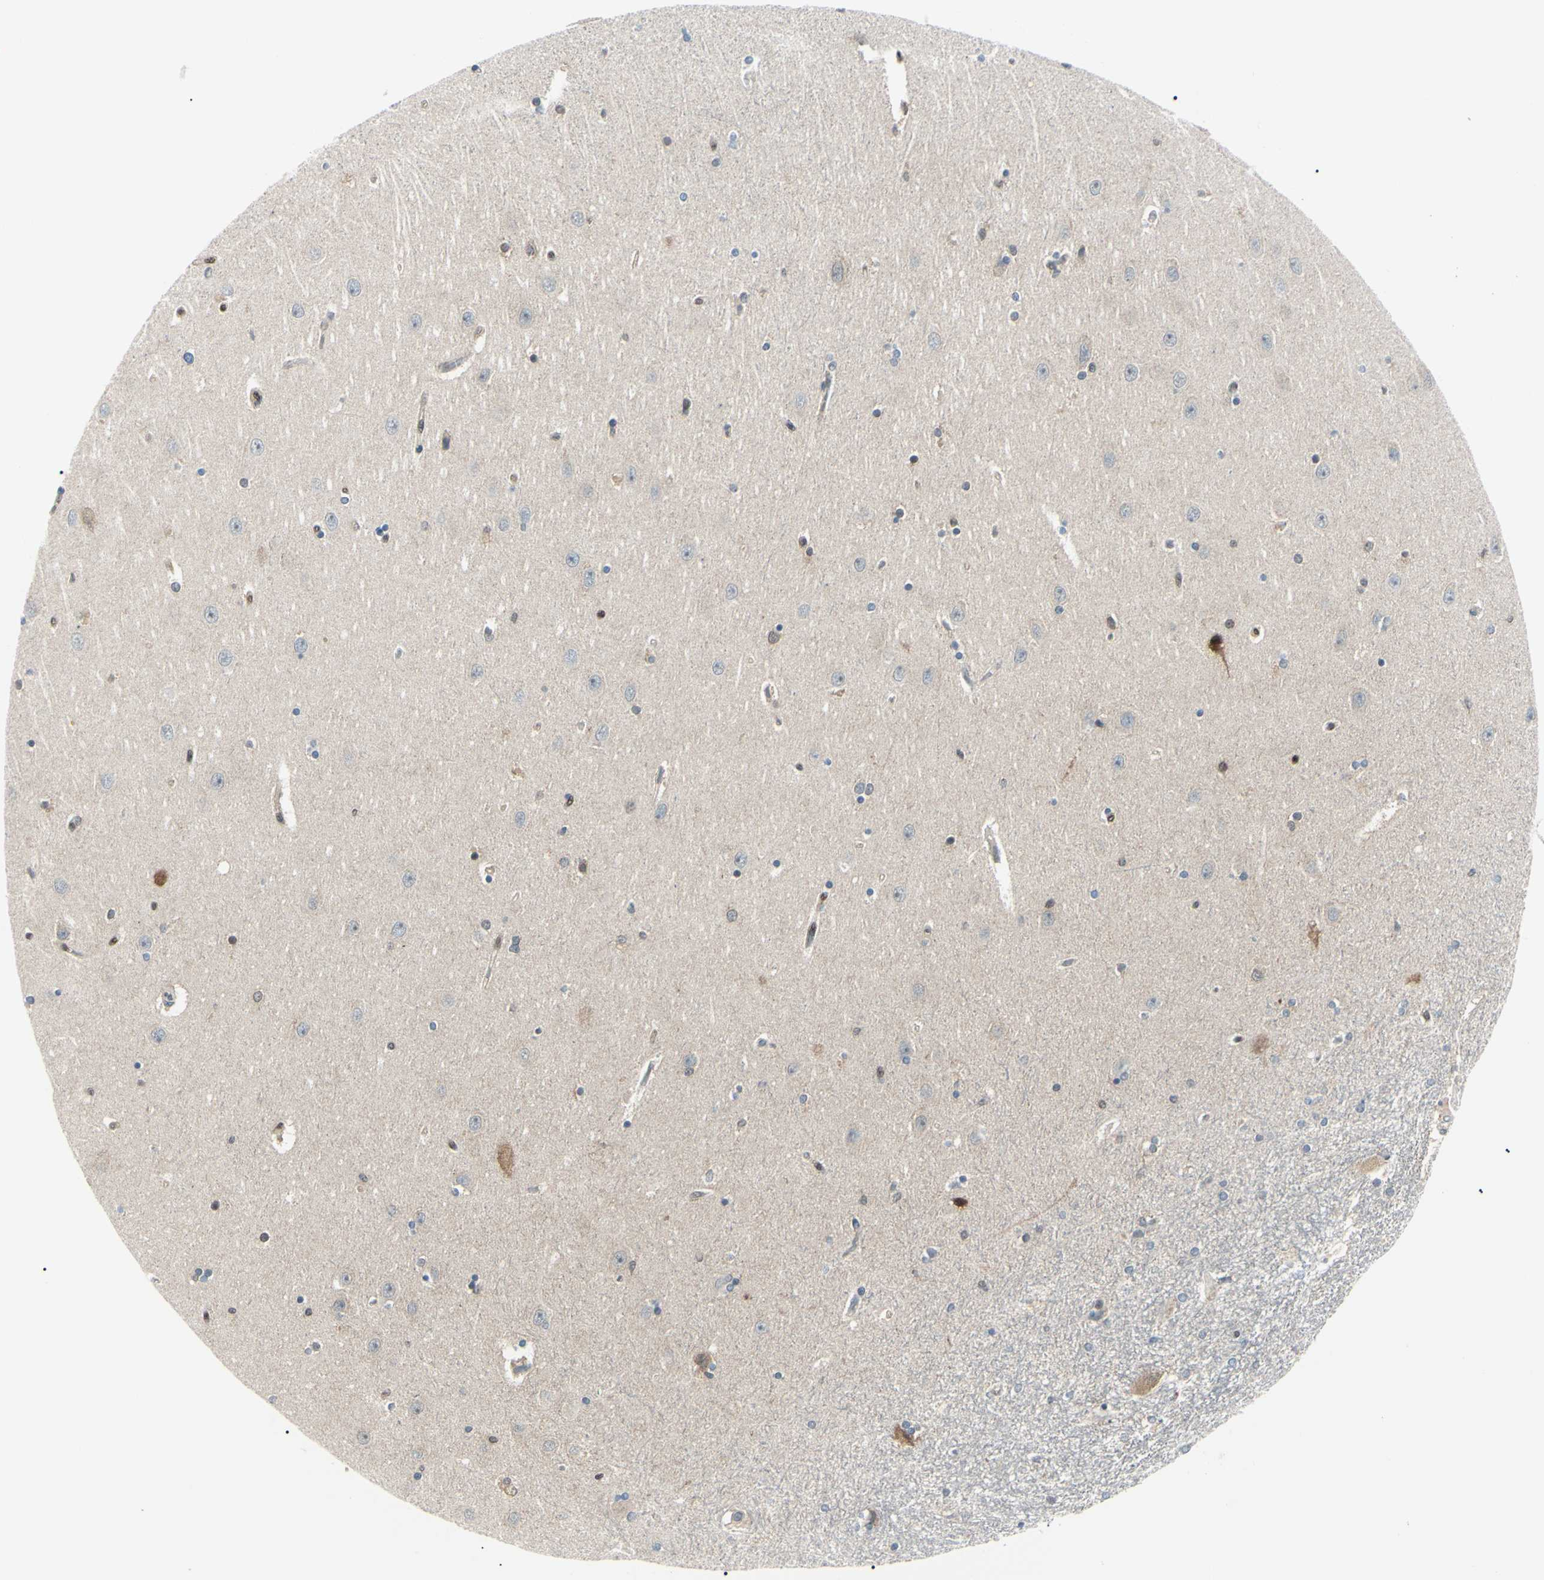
{"staining": {"intensity": "negative", "quantity": "none", "location": "none"}, "tissue": "hippocampus", "cell_type": "Glial cells", "image_type": "normal", "snomed": [{"axis": "morphology", "description": "Normal tissue, NOS"}, {"axis": "topography", "description": "Hippocampus"}], "caption": "A histopathology image of human hippocampus is negative for staining in glial cells. (DAB immunohistochemistry (IHC), high magnification).", "gene": "PGK1", "patient": {"sex": "female", "age": 54}}